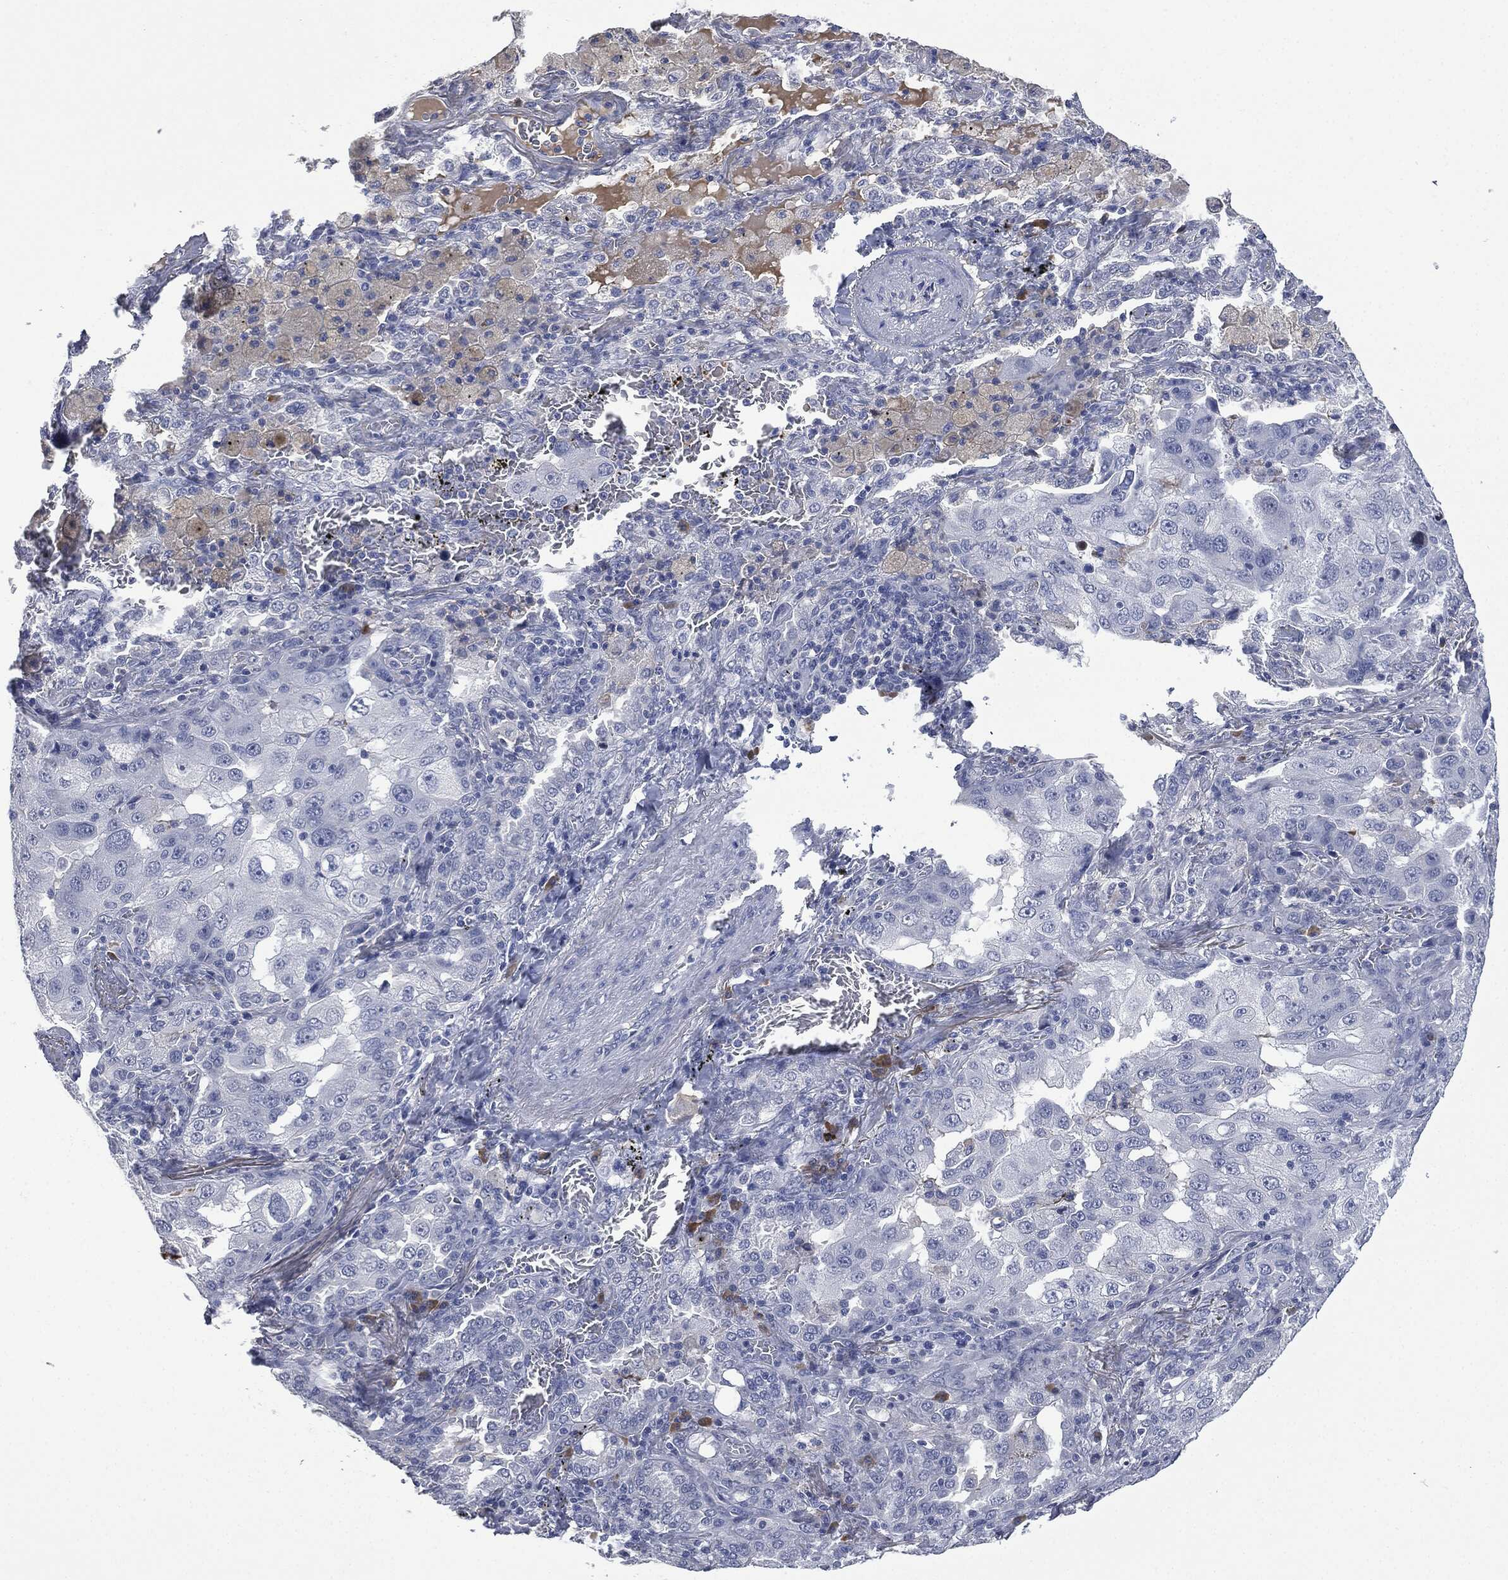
{"staining": {"intensity": "negative", "quantity": "none", "location": "none"}, "tissue": "lung cancer", "cell_type": "Tumor cells", "image_type": "cancer", "snomed": [{"axis": "morphology", "description": "Adenocarcinoma, NOS"}, {"axis": "topography", "description": "Lung"}], "caption": "Adenocarcinoma (lung) stained for a protein using immunohistochemistry (IHC) exhibits no positivity tumor cells.", "gene": "SIGLEC7", "patient": {"sex": "female", "age": 61}}